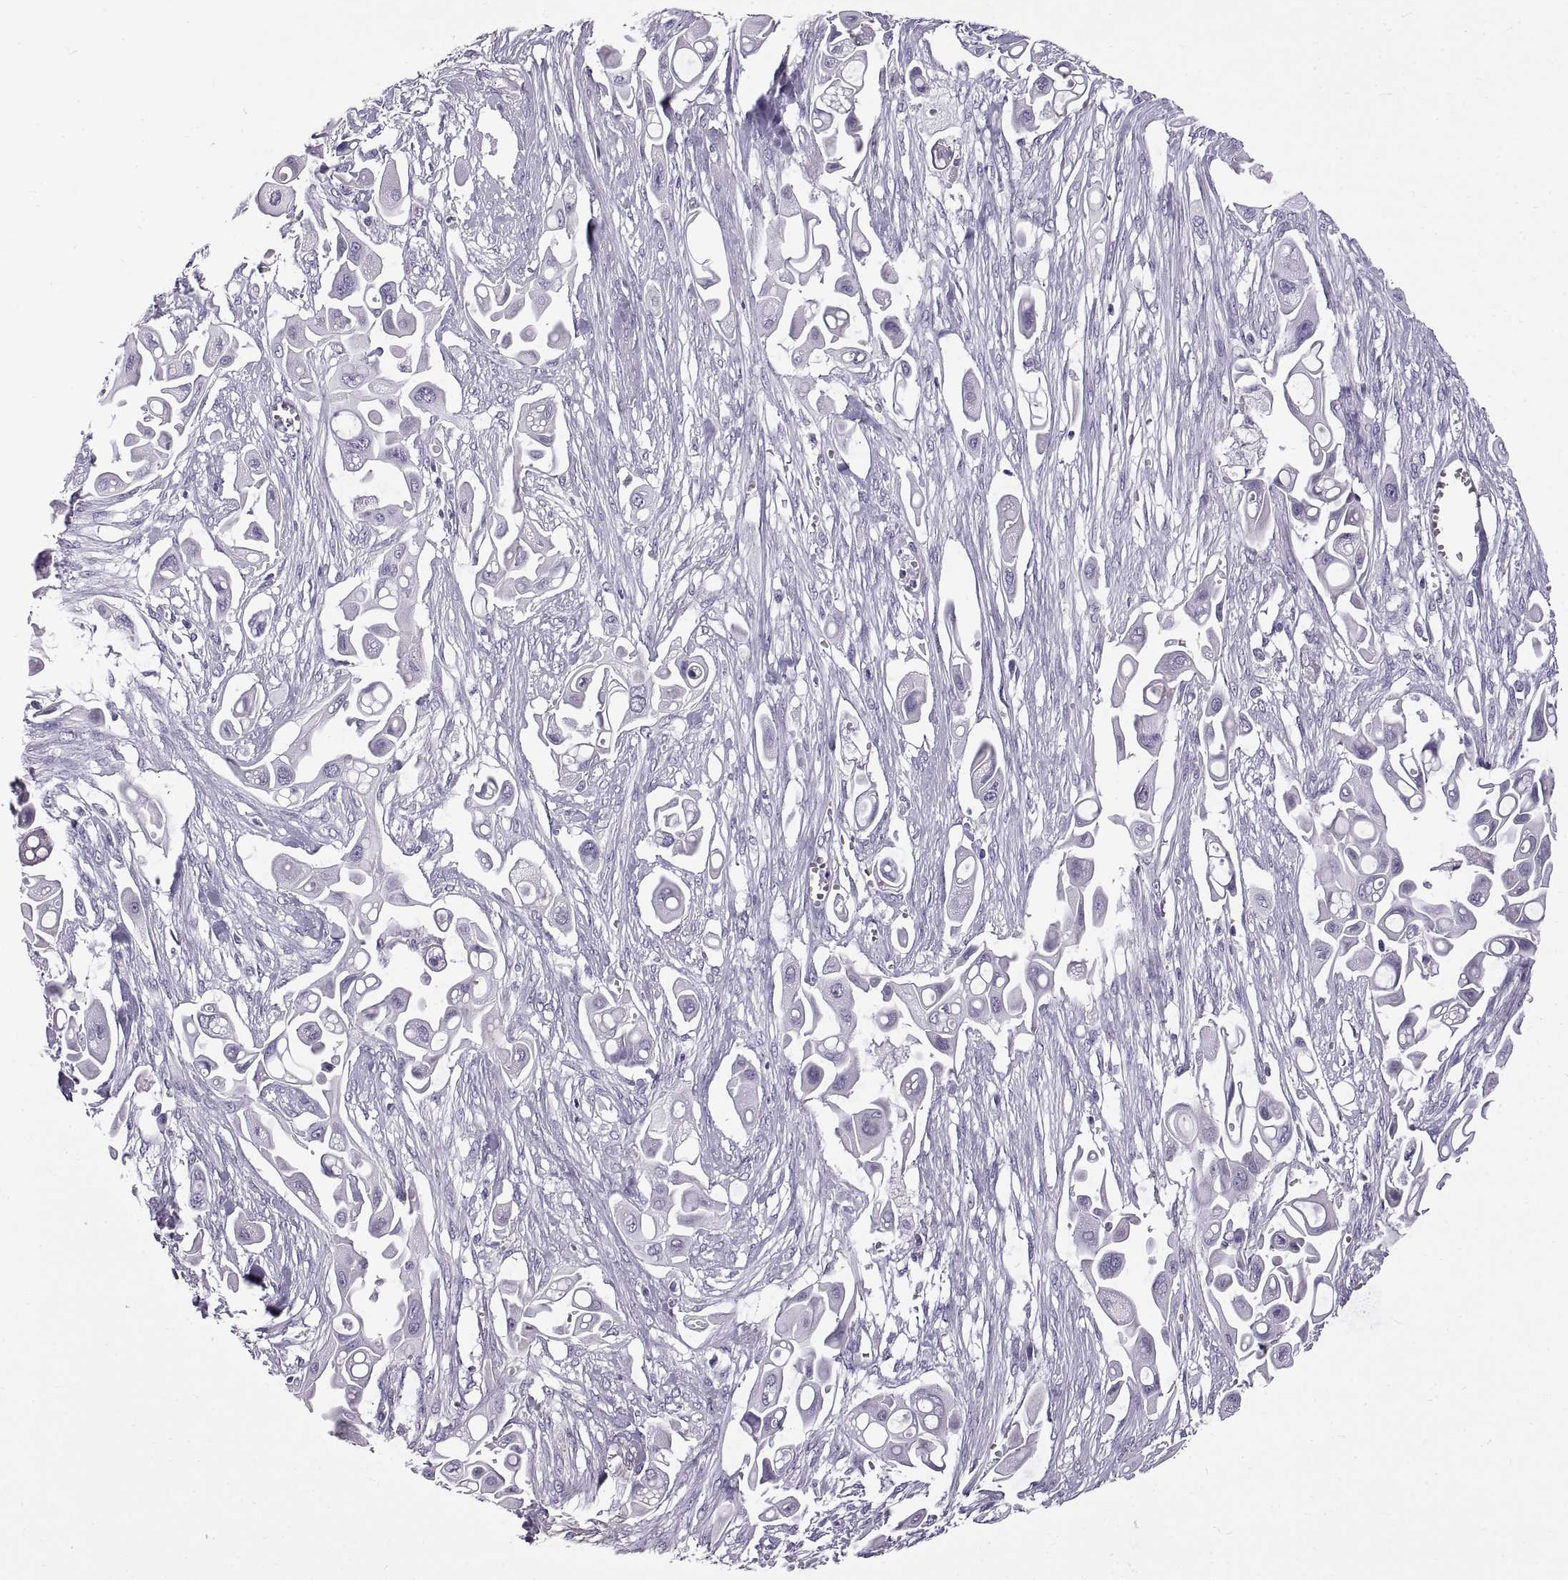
{"staining": {"intensity": "negative", "quantity": "none", "location": "none"}, "tissue": "pancreatic cancer", "cell_type": "Tumor cells", "image_type": "cancer", "snomed": [{"axis": "morphology", "description": "Adenocarcinoma, NOS"}, {"axis": "topography", "description": "Pancreas"}], "caption": "Immunohistochemistry (IHC) of human pancreatic cancer exhibits no staining in tumor cells. (DAB (3,3'-diaminobenzidine) immunohistochemistry visualized using brightfield microscopy, high magnification).", "gene": "WFDC8", "patient": {"sex": "male", "age": 50}}